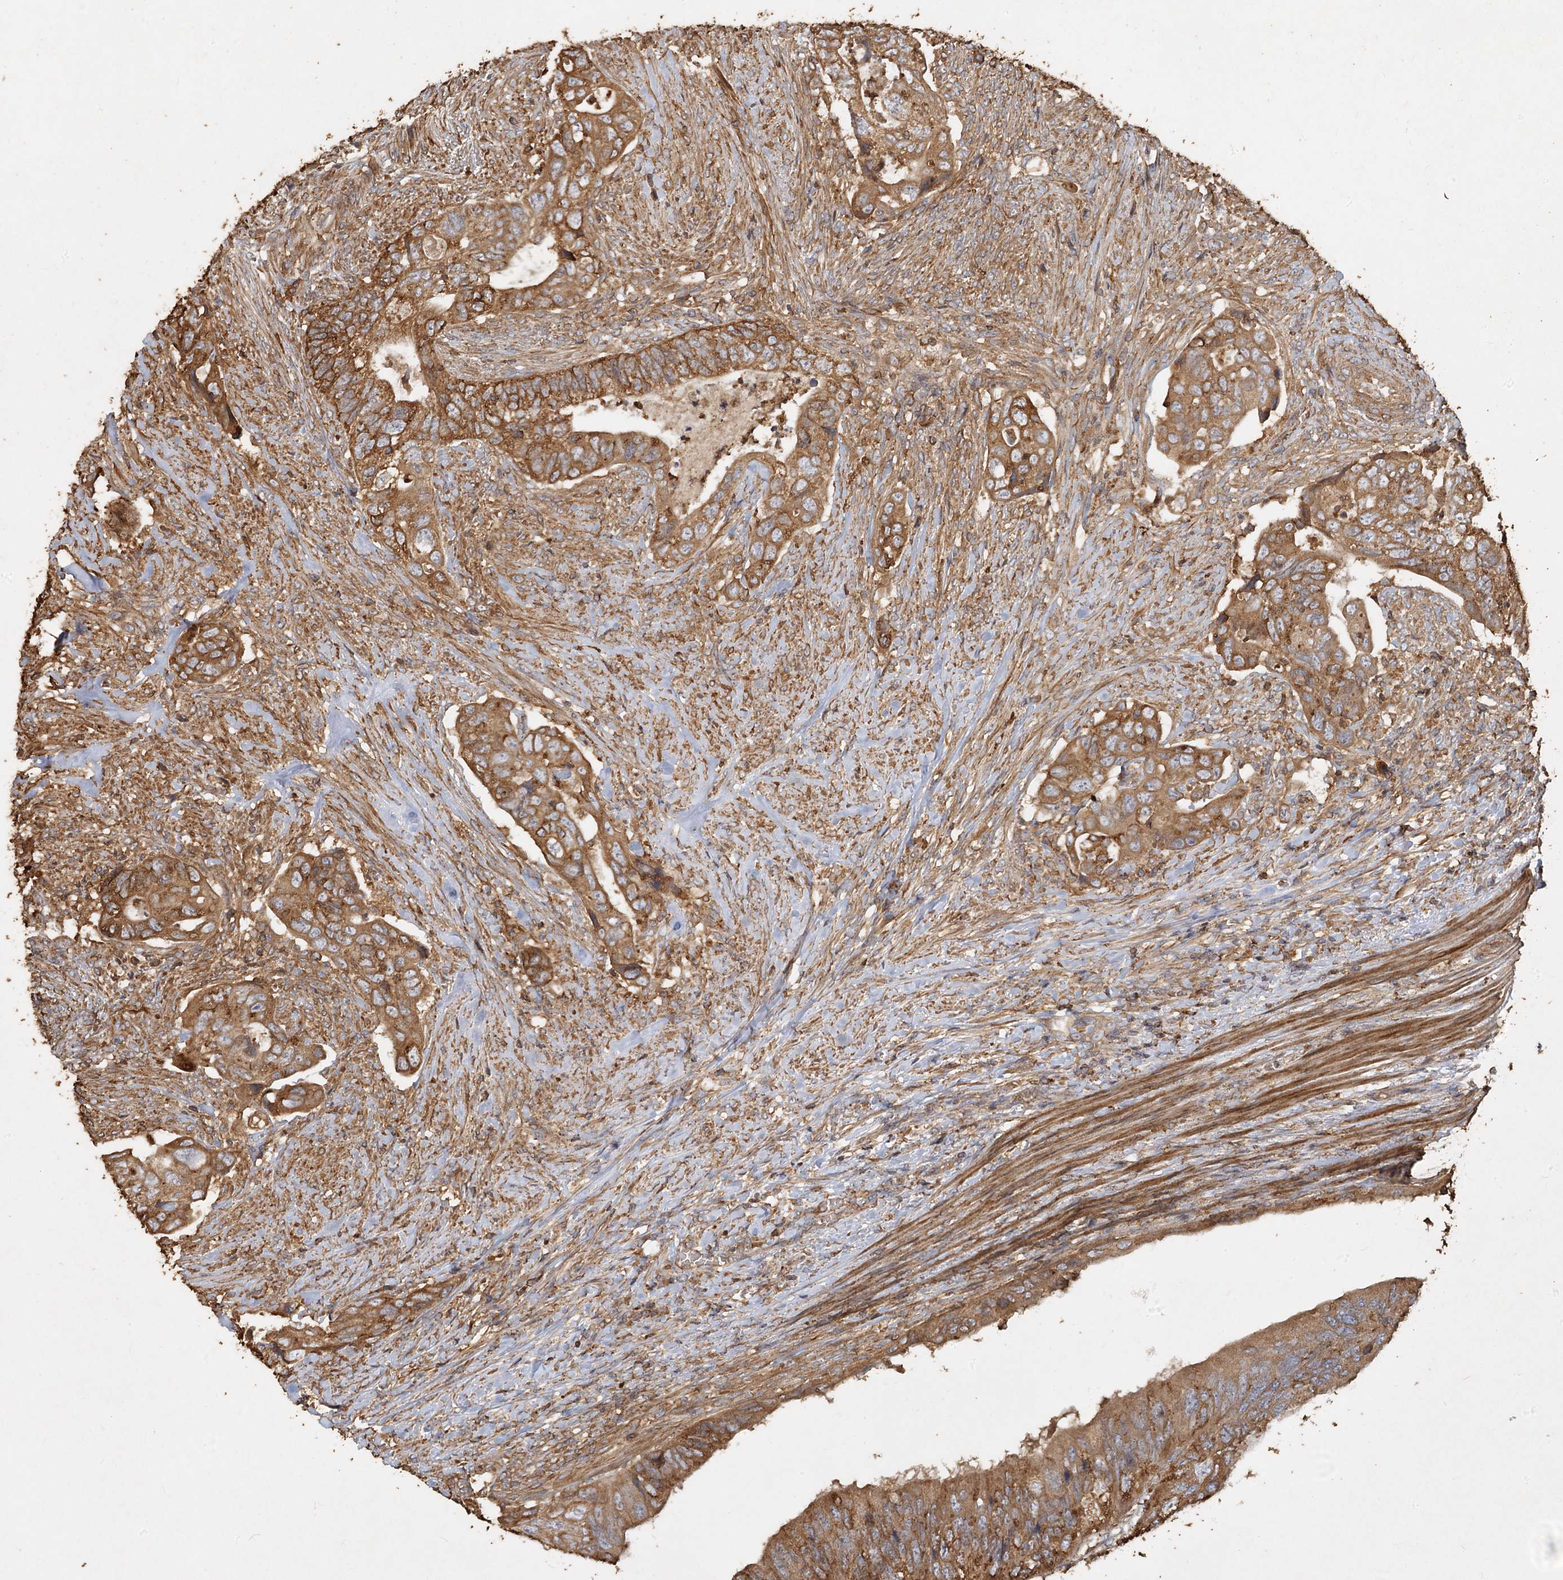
{"staining": {"intensity": "moderate", "quantity": ">75%", "location": "cytoplasmic/membranous"}, "tissue": "colorectal cancer", "cell_type": "Tumor cells", "image_type": "cancer", "snomed": [{"axis": "morphology", "description": "Adenocarcinoma, NOS"}, {"axis": "topography", "description": "Rectum"}], "caption": "Tumor cells exhibit moderate cytoplasmic/membranous positivity in approximately >75% of cells in colorectal cancer (adenocarcinoma).", "gene": "PIK3C2A", "patient": {"sex": "male", "age": 63}}